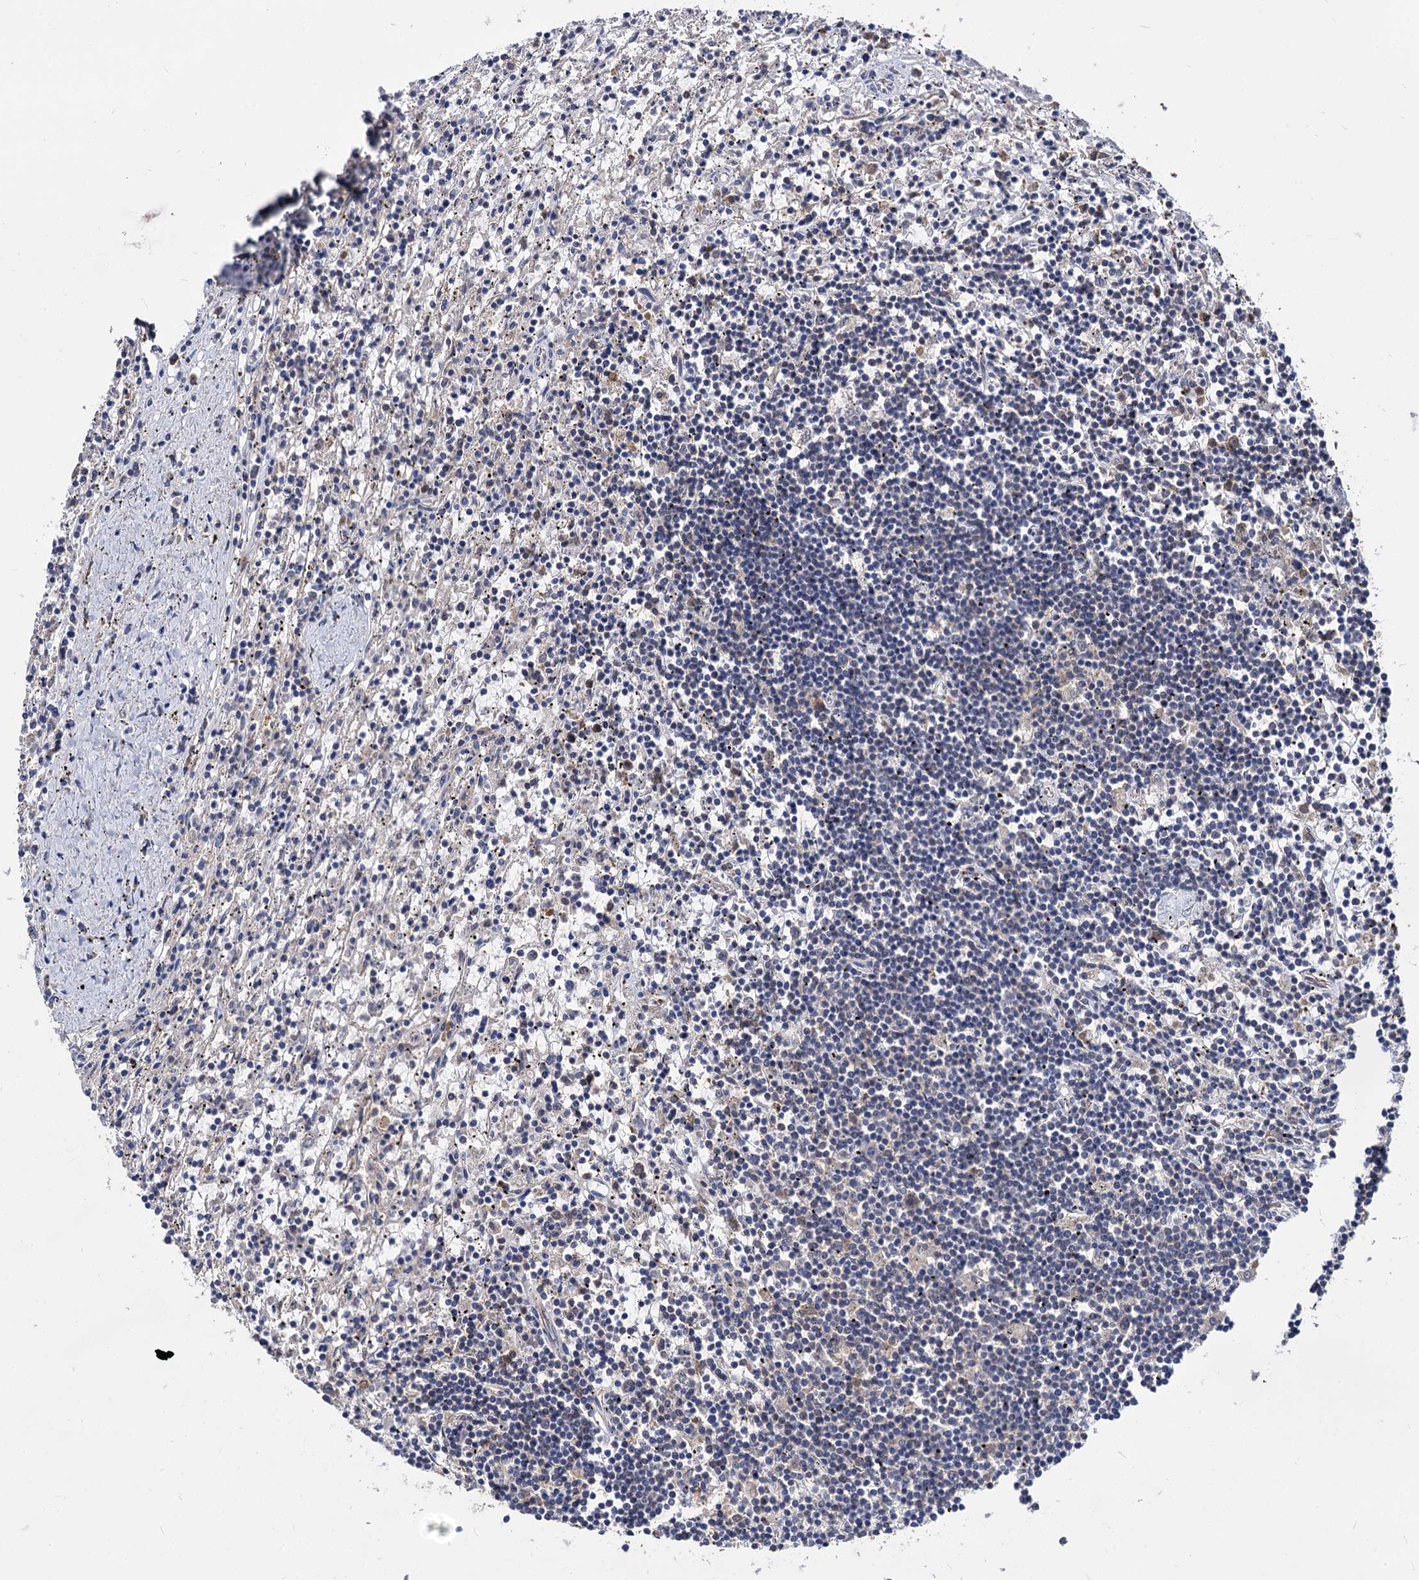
{"staining": {"intensity": "negative", "quantity": "none", "location": "none"}, "tissue": "lymphoma", "cell_type": "Tumor cells", "image_type": "cancer", "snomed": [{"axis": "morphology", "description": "Malignant lymphoma, non-Hodgkin's type, Low grade"}, {"axis": "topography", "description": "Spleen"}], "caption": "This is an immunohistochemistry (IHC) histopathology image of low-grade malignant lymphoma, non-Hodgkin's type. There is no positivity in tumor cells.", "gene": "NME1", "patient": {"sex": "male", "age": 76}}